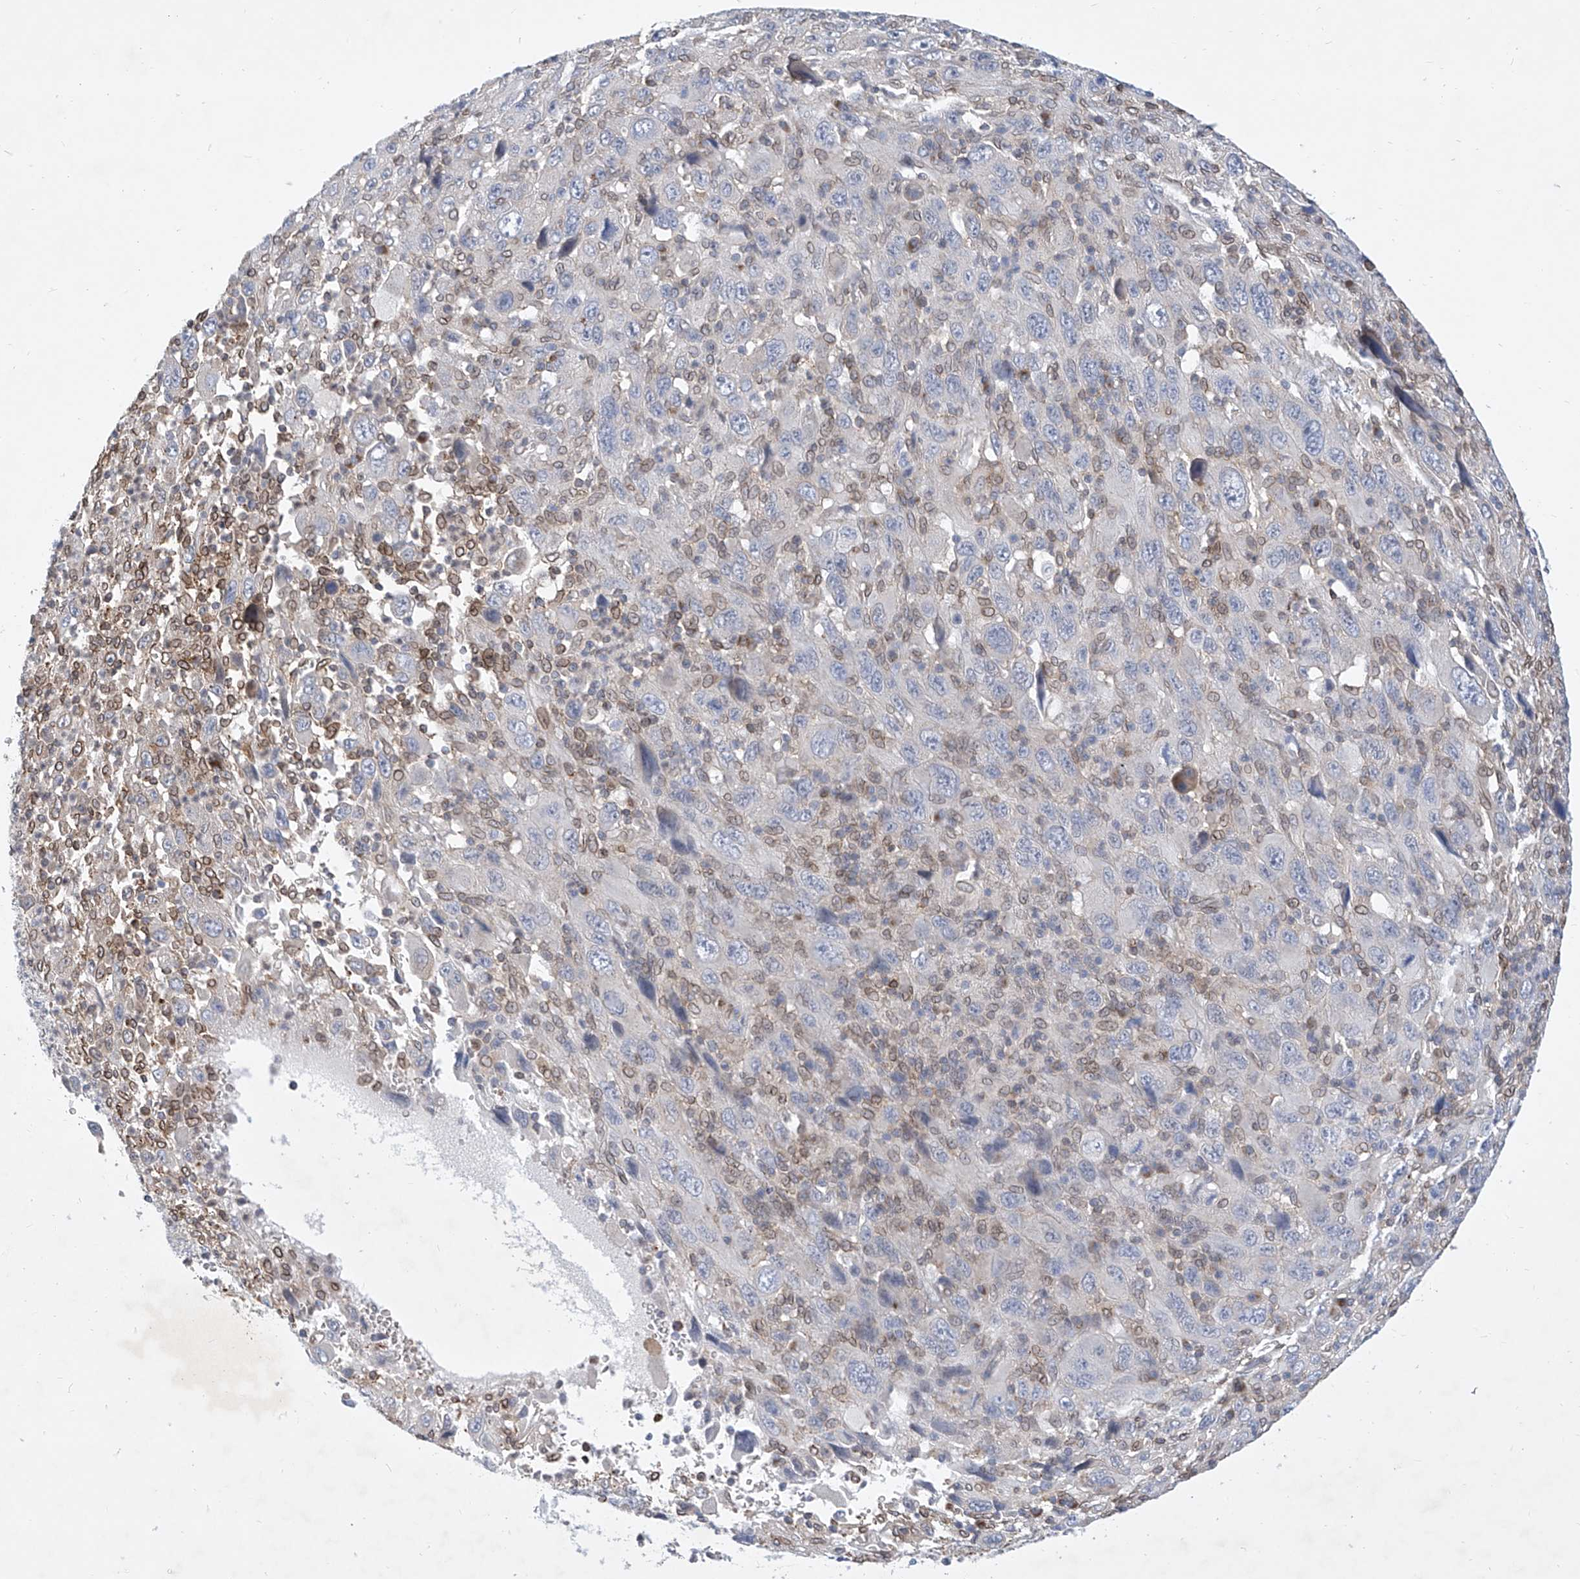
{"staining": {"intensity": "negative", "quantity": "none", "location": "none"}, "tissue": "melanoma", "cell_type": "Tumor cells", "image_type": "cancer", "snomed": [{"axis": "morphology", "description": "Malignant melanoma, Metastatic site"}, {"axis": "topography", "description": "Skin"}], "caption": "Image shows no protein staining in tumor cells of malignant melanoma (metastatic site) tissue.", "gene": "MX2", "patient": {"sex": "female", "age": 56}}